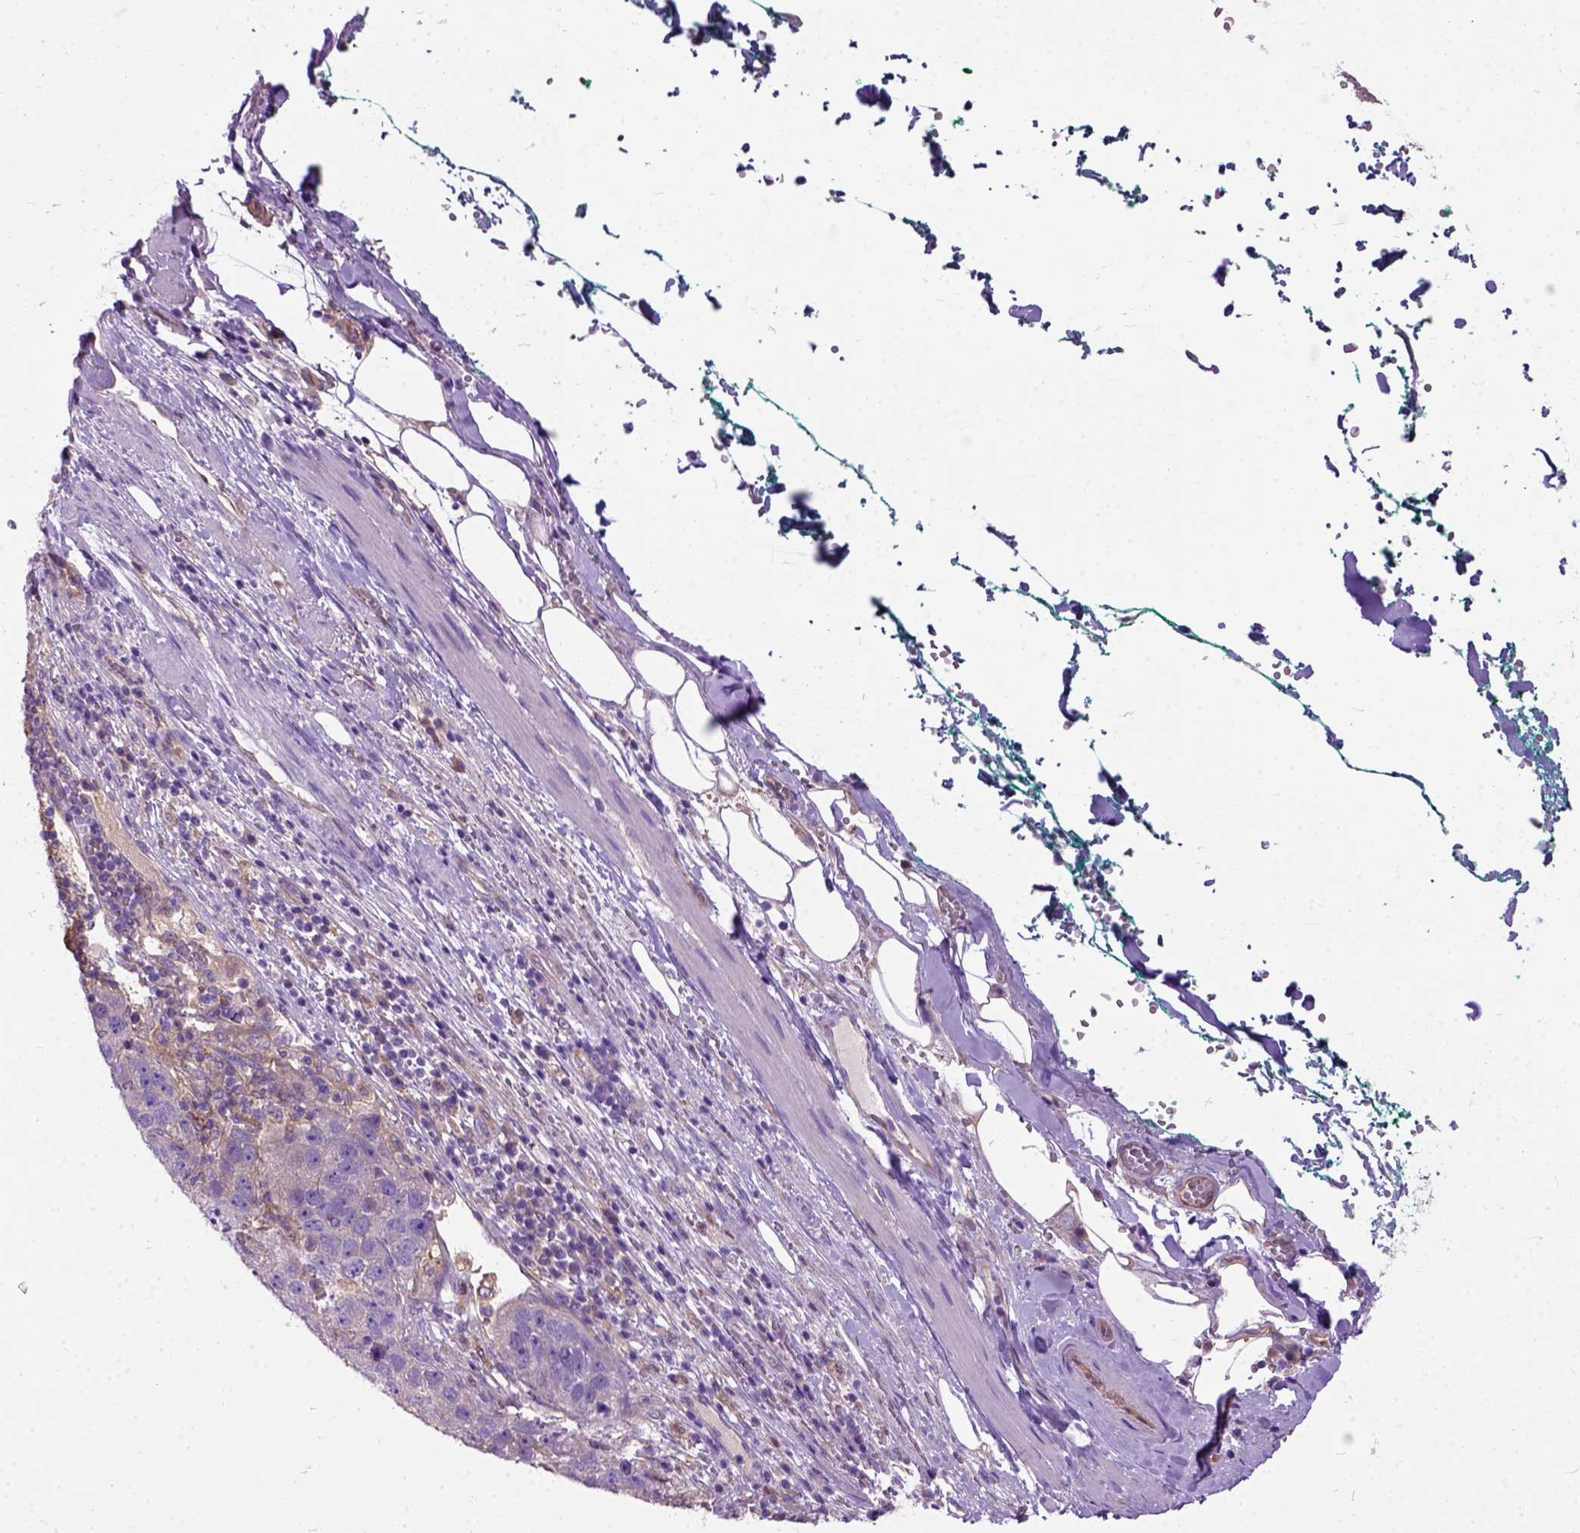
{"staining": {"intensity": "negative", "quantity": "none", "location": "none"}, "tissue": "pancreatic cancer", "cell_type": "Tumor cells", "image_type": "cancer", "snomed": [{"axis": "morphology", "description": "Adenocarcinoma, NOS"}, {"axis": "topography", "description": "Pancreas"}], "caption": "Tumor cells show no significant positivity in pancreatic cancer (adenocarcinoma).", "gene": "SEMA4F", "patient": {"sex": "female", "age": 61}}